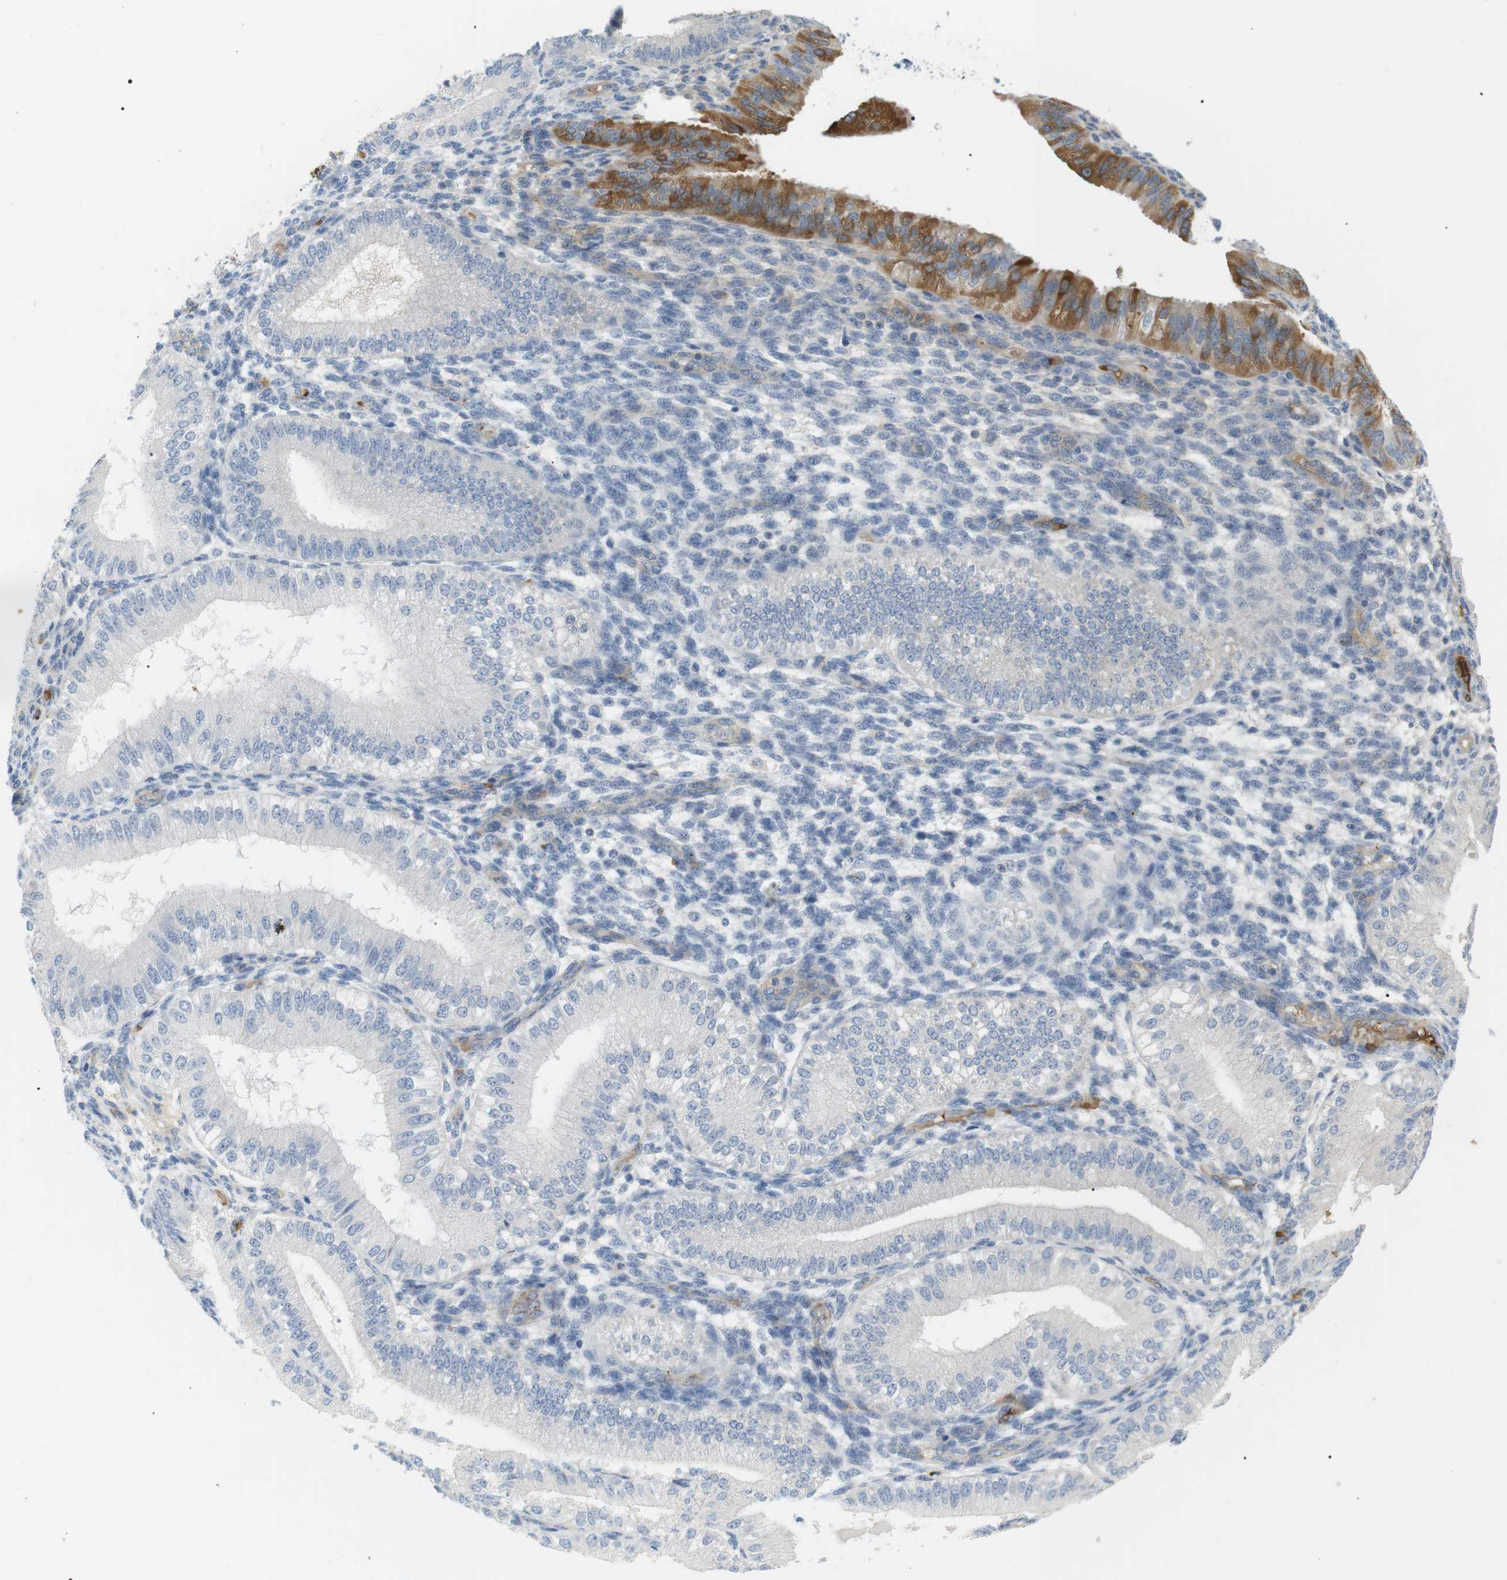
{"staining": {"intensity": "moderate", "quantity": "25%-75%", "location": "cytoplasmic/membranous"}, "tissue": "endometrium", "cell_type": "Cells in endometrial stroma", "image_type": "normal", "snomed": [{"axis": "morphology", "description": "Normal tissue, NOS"}, {"axis": "topography", "description": "Endometrium"}], "caption": "Immunohistochemical staining of normal human endometrium reveals moderate cytoplasmic/membranous protein positivity in about 25%-75% of cells in endometrial stroma. (Brightfield microscopy of DAB IHC at high magnification).", "gene": "ADCY10", "patient": {"sex": "female", "age": 39}}